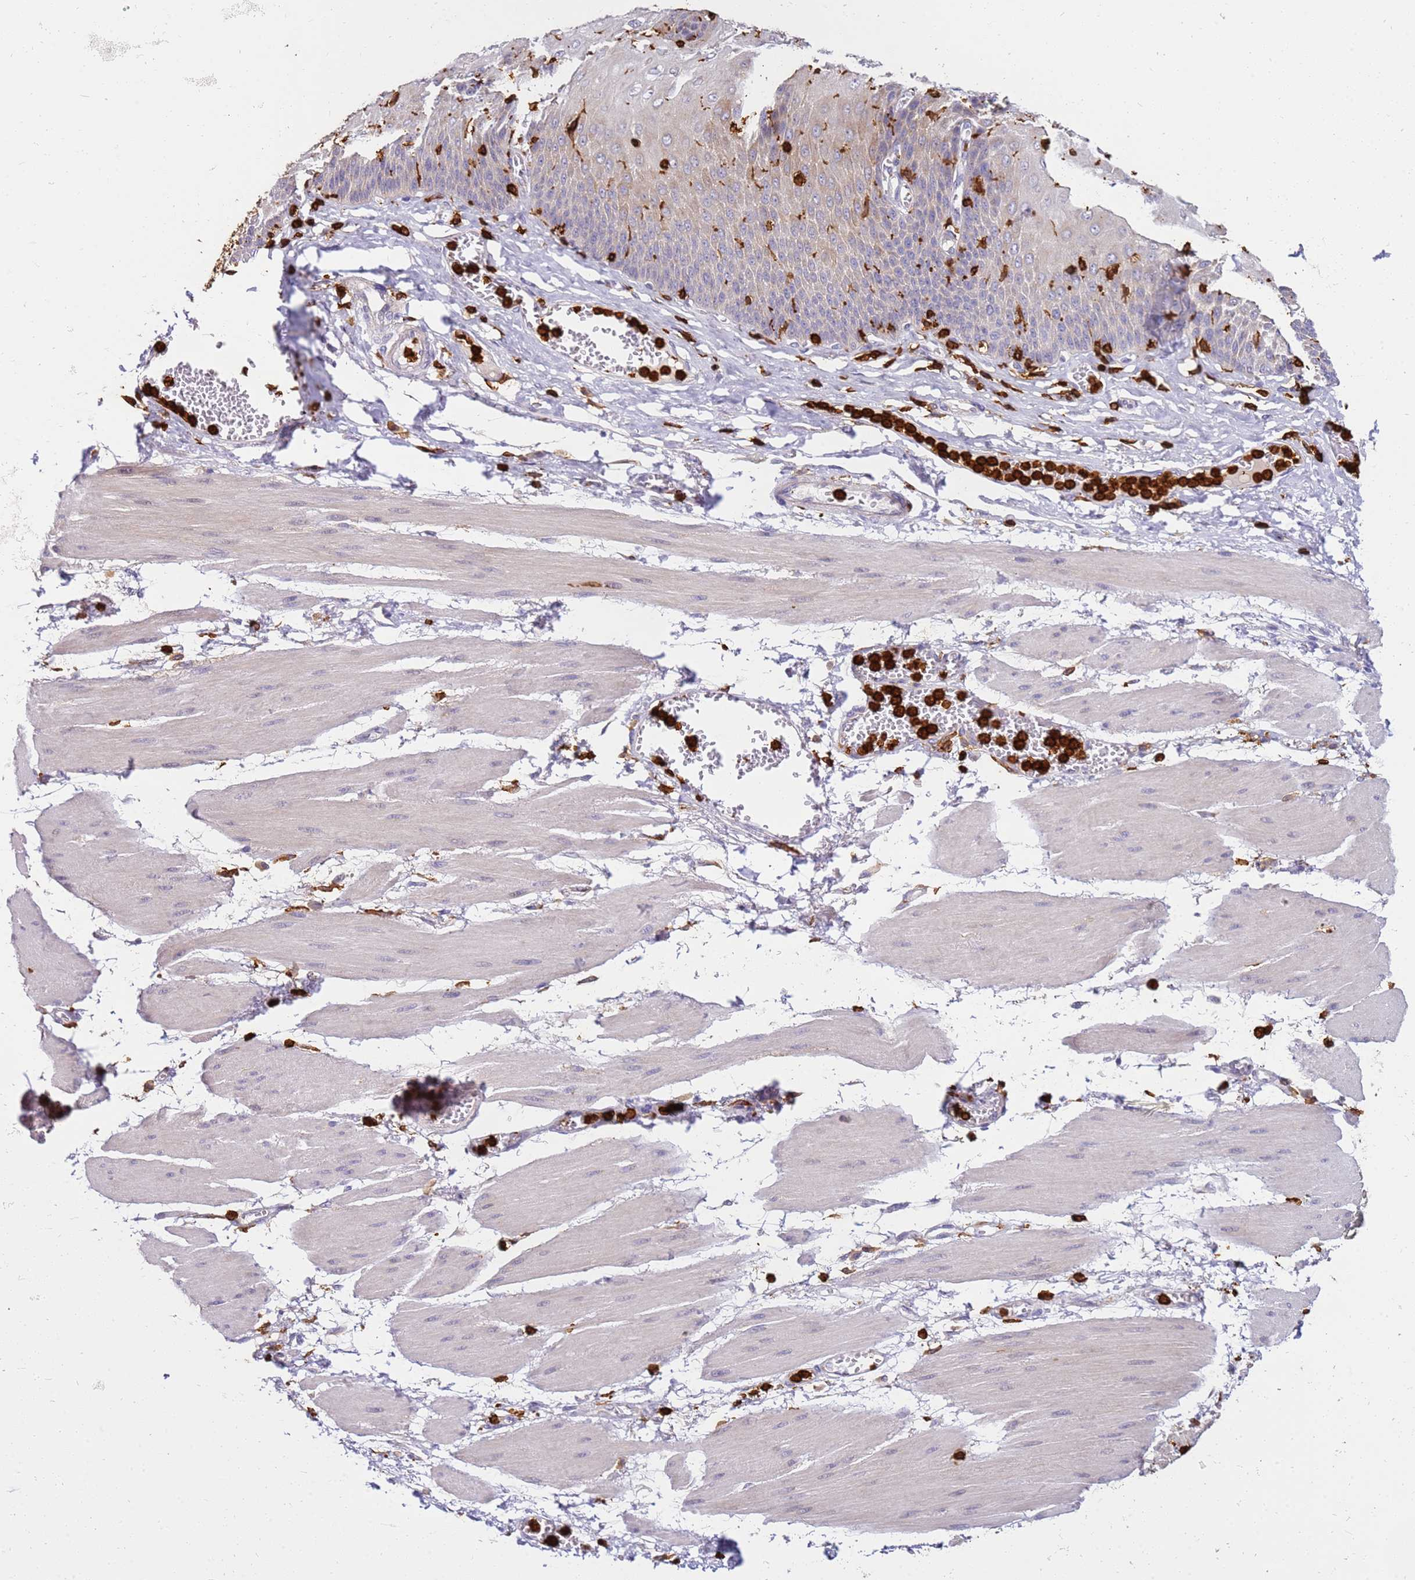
{"staining": {"intensity": "negative", "quantity": "none", "location": "none"}, "tissue": "esophagus", "cell_type": "Squamous epithelial cells", "image_type": "normal", "snomed": [{"axis": "morphology", "description": "Normal tissue, NOS"}, {"axis": "topography", "description": "Esophagus"}], "caption": "The micrograph reveals no staining of squamous epithelial cells in unremarkable esophagus.", "gene": "CORO1A", "patient": {"sex": "male", "age": 60}}